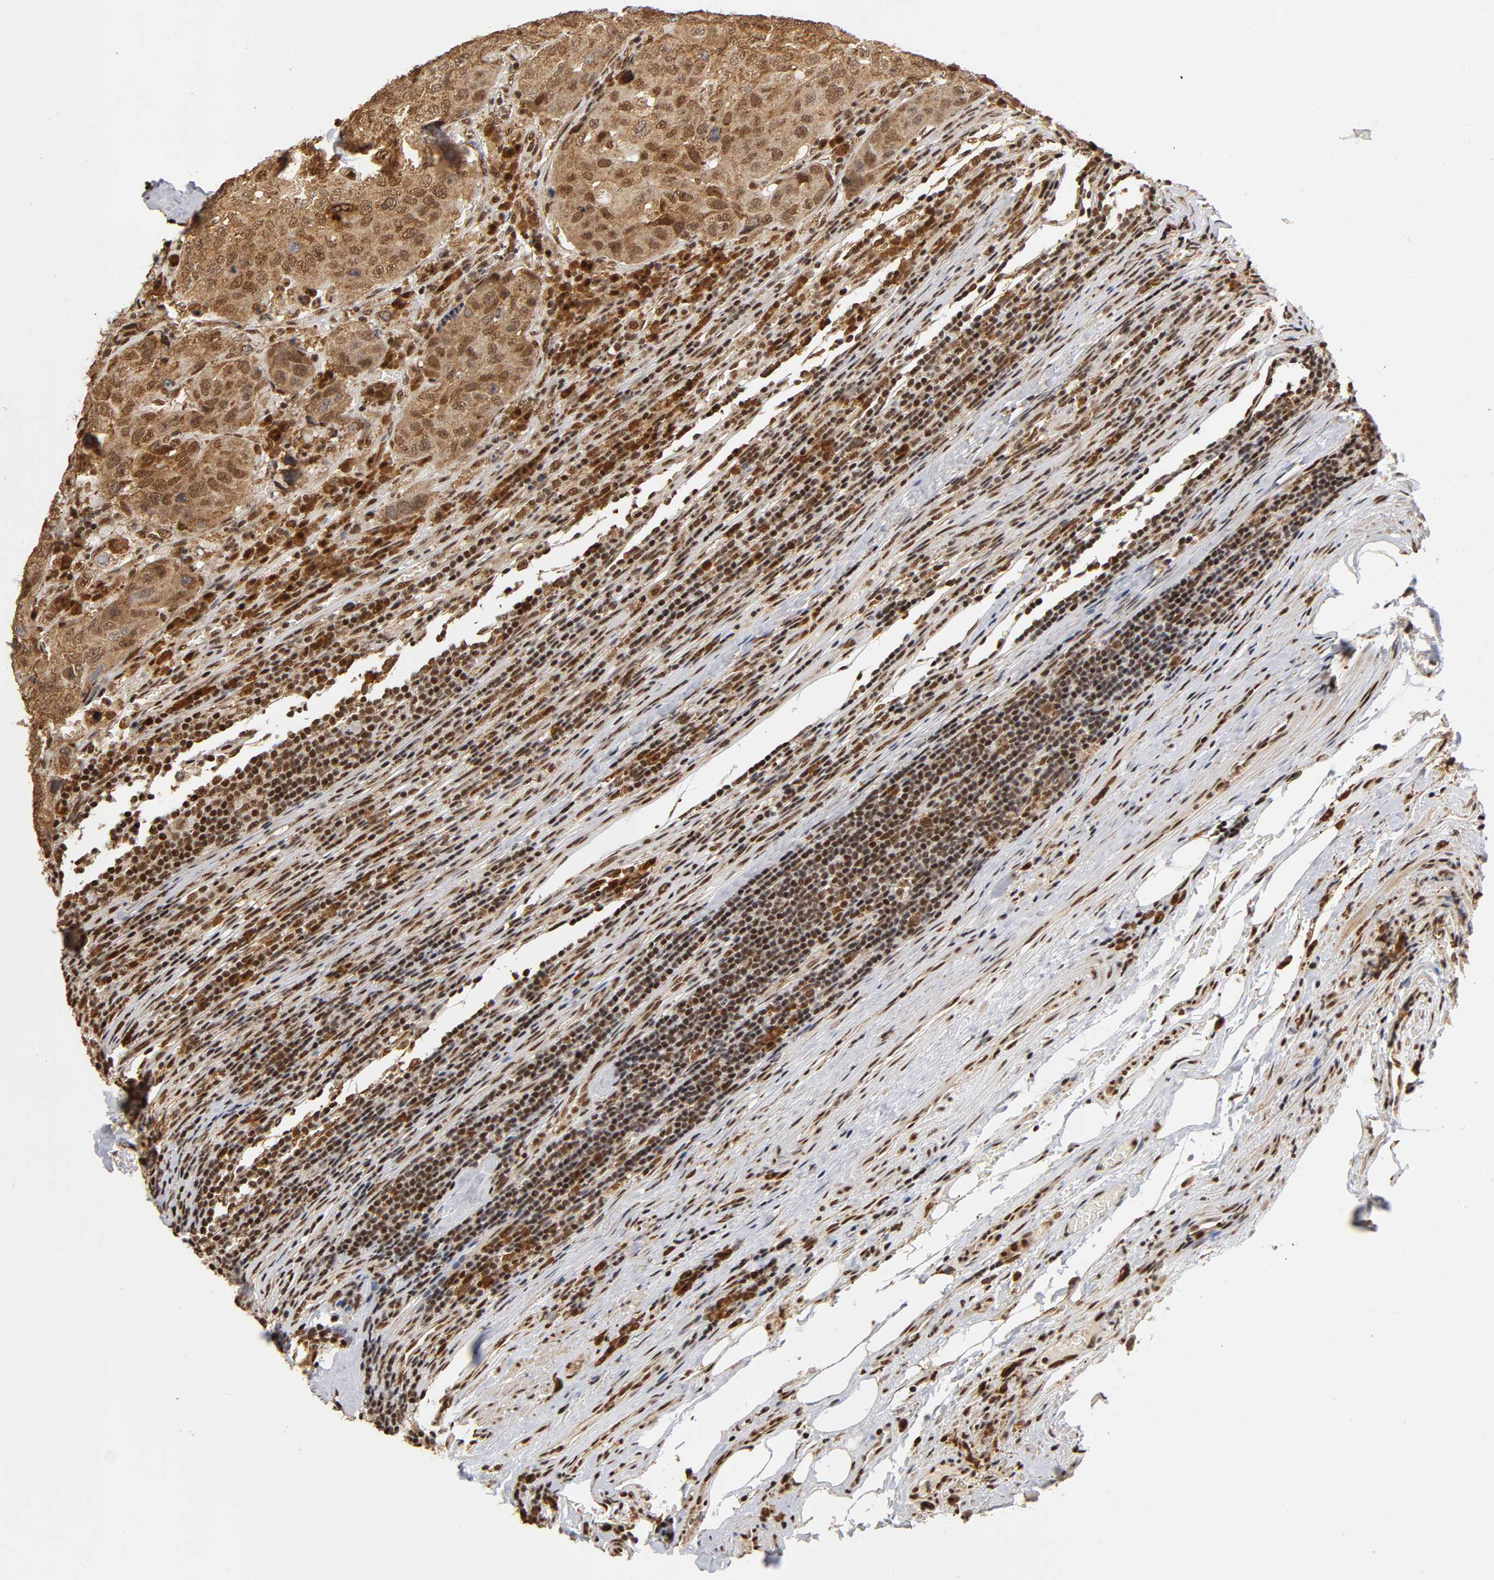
{"staining": {"intensity": "moderate", "quantity": ">75%", "location": "cytoplasmic/membranous,nuclear"}, "tissue": "urothelial cancer", "cell_type": "Tumor cells", "image_type": "cancer", "snomed": [{"axis": "morphology", "description": "Urothelial carcinoma, High grade"}, {"axis": "topography", "description": "Lymph node"}, {"axis": "topography", "description": "Urinary bladder"}], "caption": "This photomicrograph shows IHC staining of urothelial cancer, with medium moderate cytoplasmic/membranous and nuclear staining in about >75% of tumor cells.", "gene": "RNF122", "patient": {"sex": "male", "age": 51}}